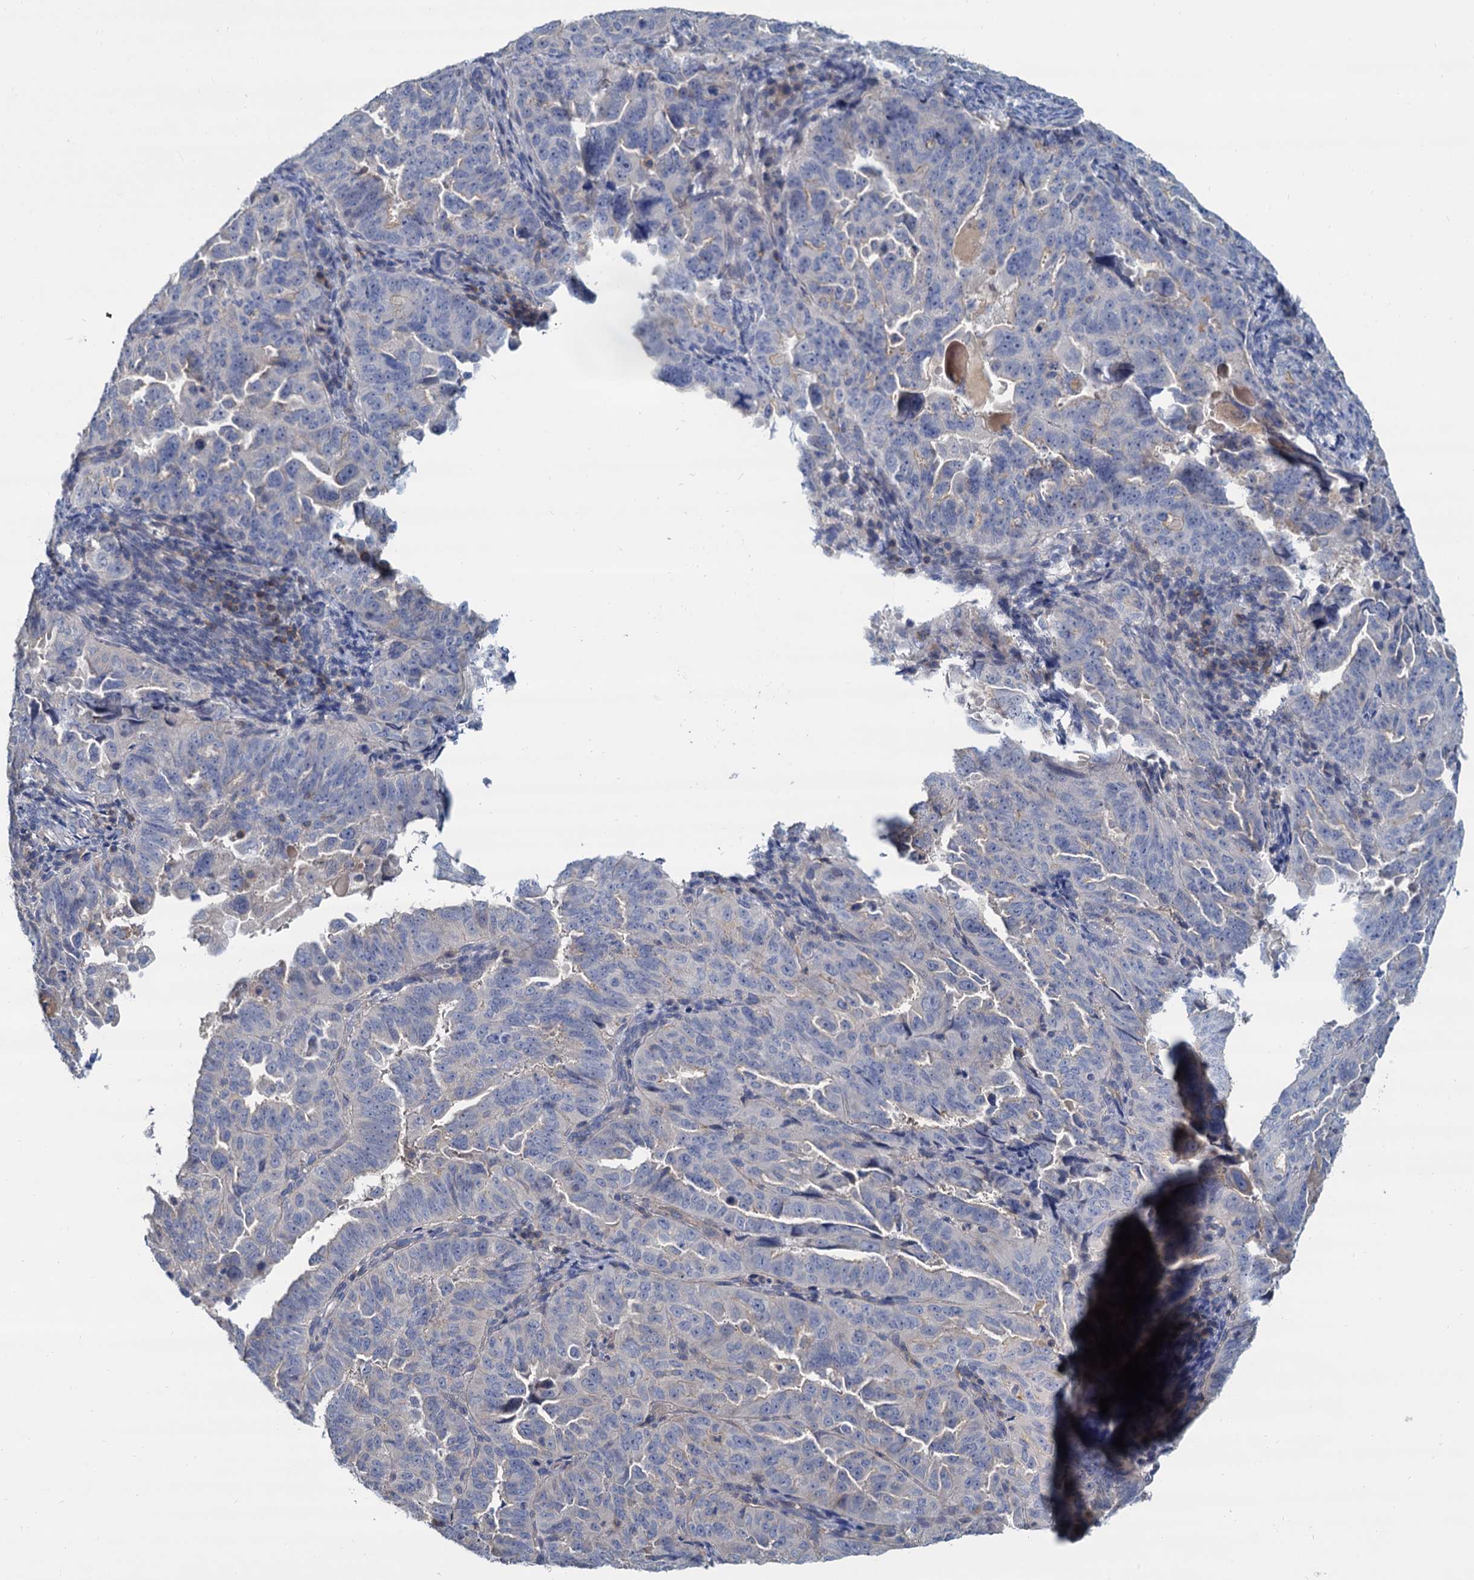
{"staining": {"intensity": "negative", "quantity": "none", "location": "none"}, "tissue": "endometrial cancer", "cell_type": "Tumor cells", "image_type": "cancer", "snomed": [{"axis": "morphology", "description": "Adenocarcinoma, NOS"}, {"axis": "topography", "description": "Endometrium"}], "caption": "Photomicrograph shows no protein staining in tumor cells of endometrial cancer tissue.", "gene": "ACSM3", "patient": {"sex": "female", "age": 65}}